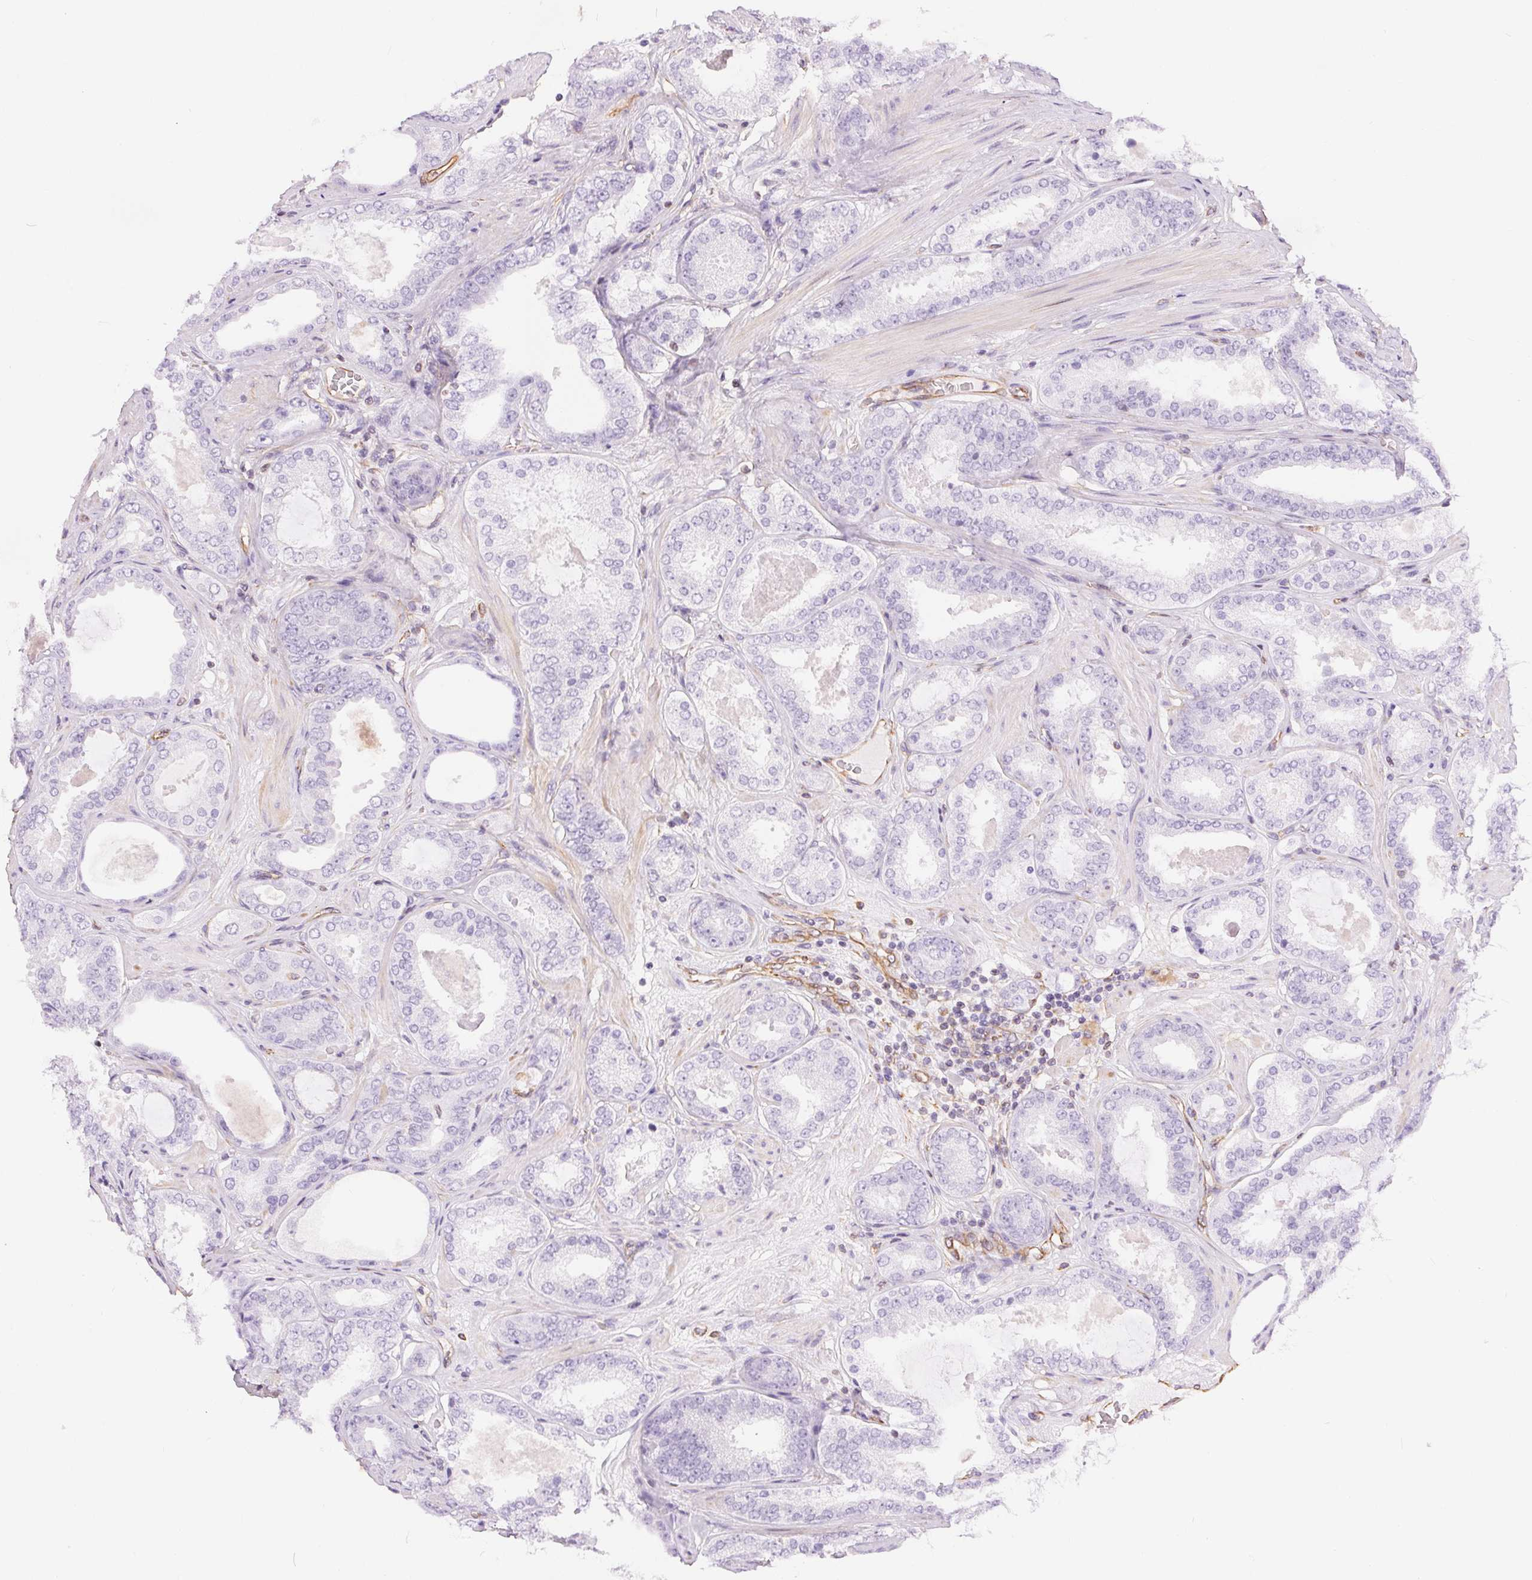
{"staining": {"intensity": "negative", "quantity": "none", "location": "none"}, "tissue": "prostate cancer", "cell_type": "Tumor cells", "image_type": "cancer", "snomed": [{"axis": "morphology", "description": "Adenocarcinoma, High grade"}, {"axis": "topography", "description": "Prostate"}], "caption": "The photomicrograph reveals no staining of tumor cells in prostate adenocarcinoma (high-grade).", "gene": "GFAP", "patient": {"sex": "male", "age": 63}}